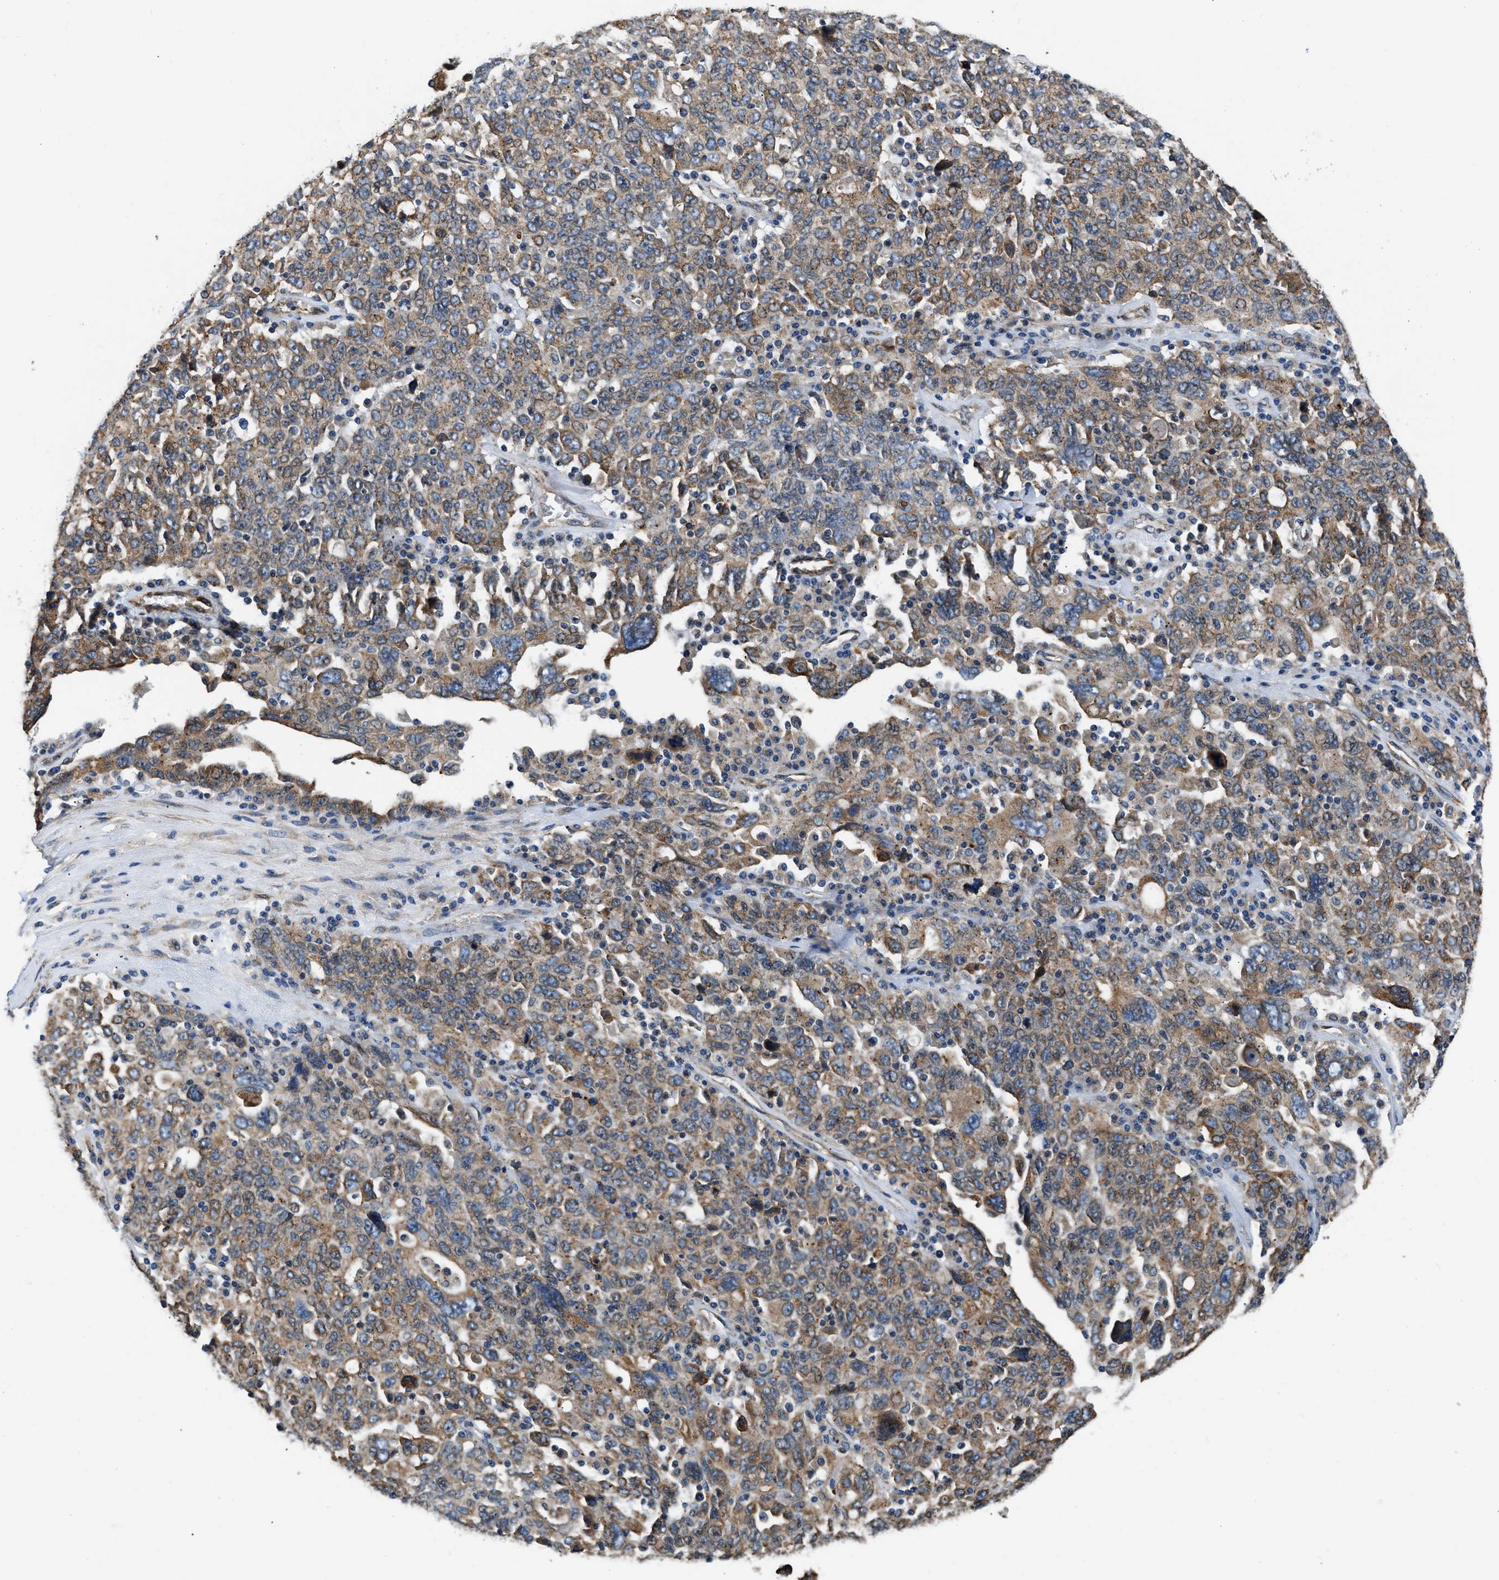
{"staining": {"intensity": "moderate", "quantity": ">75%", "location": "cytoplasmic/membranous"}, "tissue": "ovarian cancer", "cell_type": "Tumor cells", "image_type": "cancer", "snomed": [{"axis": "morphology", "description": "Carcinoma, endometroid"}, {"axis": "topography", "description": "Ovary"}], "caption": "This image reveals IHC staining of ovarian cancer, with medium moderate cytoplasmic/membranous staining in approximately >75% of tumor cells.", "gene": "ARL6IP5", "patient": {"sex": "female", "age": 62}}